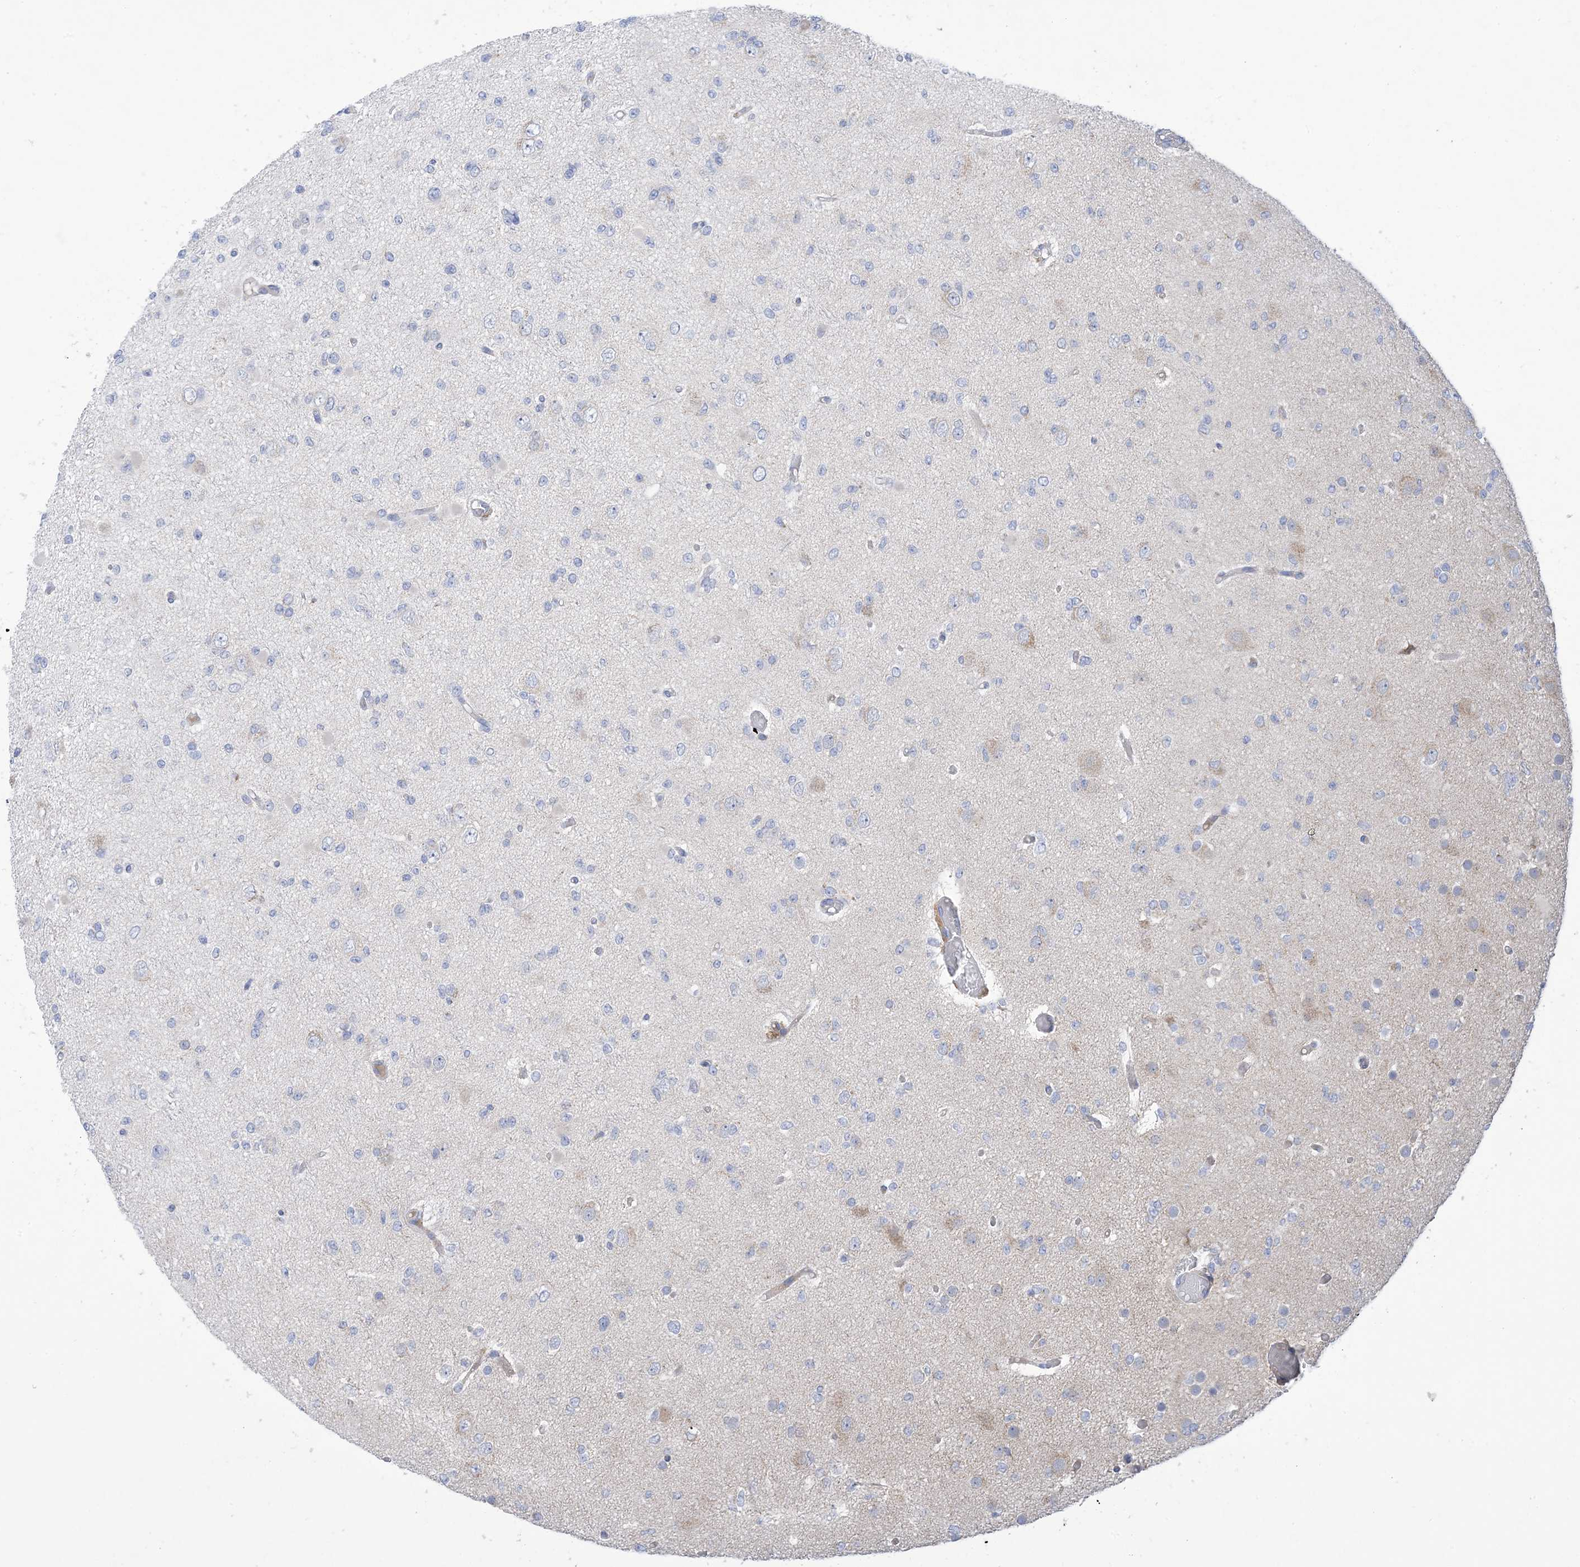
{"staining": {"intensity": "negative", "quantity": "none", "location": "none"}, "tissue": "glioma", "cell_type": "Tumor cells", "image_type": "cancer", "snomed": [{"axis": "morphology", "description": "Glioma, malignant, Low grade"}, {"axis": "topography", "description": "Brain"}], "caption": "Tumor cells show no significant protein positivity in malignant glioma (low-grade). The staining is performed using DAB (3,3'-diaminobenzidine) brown chromogen with nuclei counter-stained in using hematoxylin.", "gene": "CLEC16A", "patient": {"sex": "female", "age": 22}}